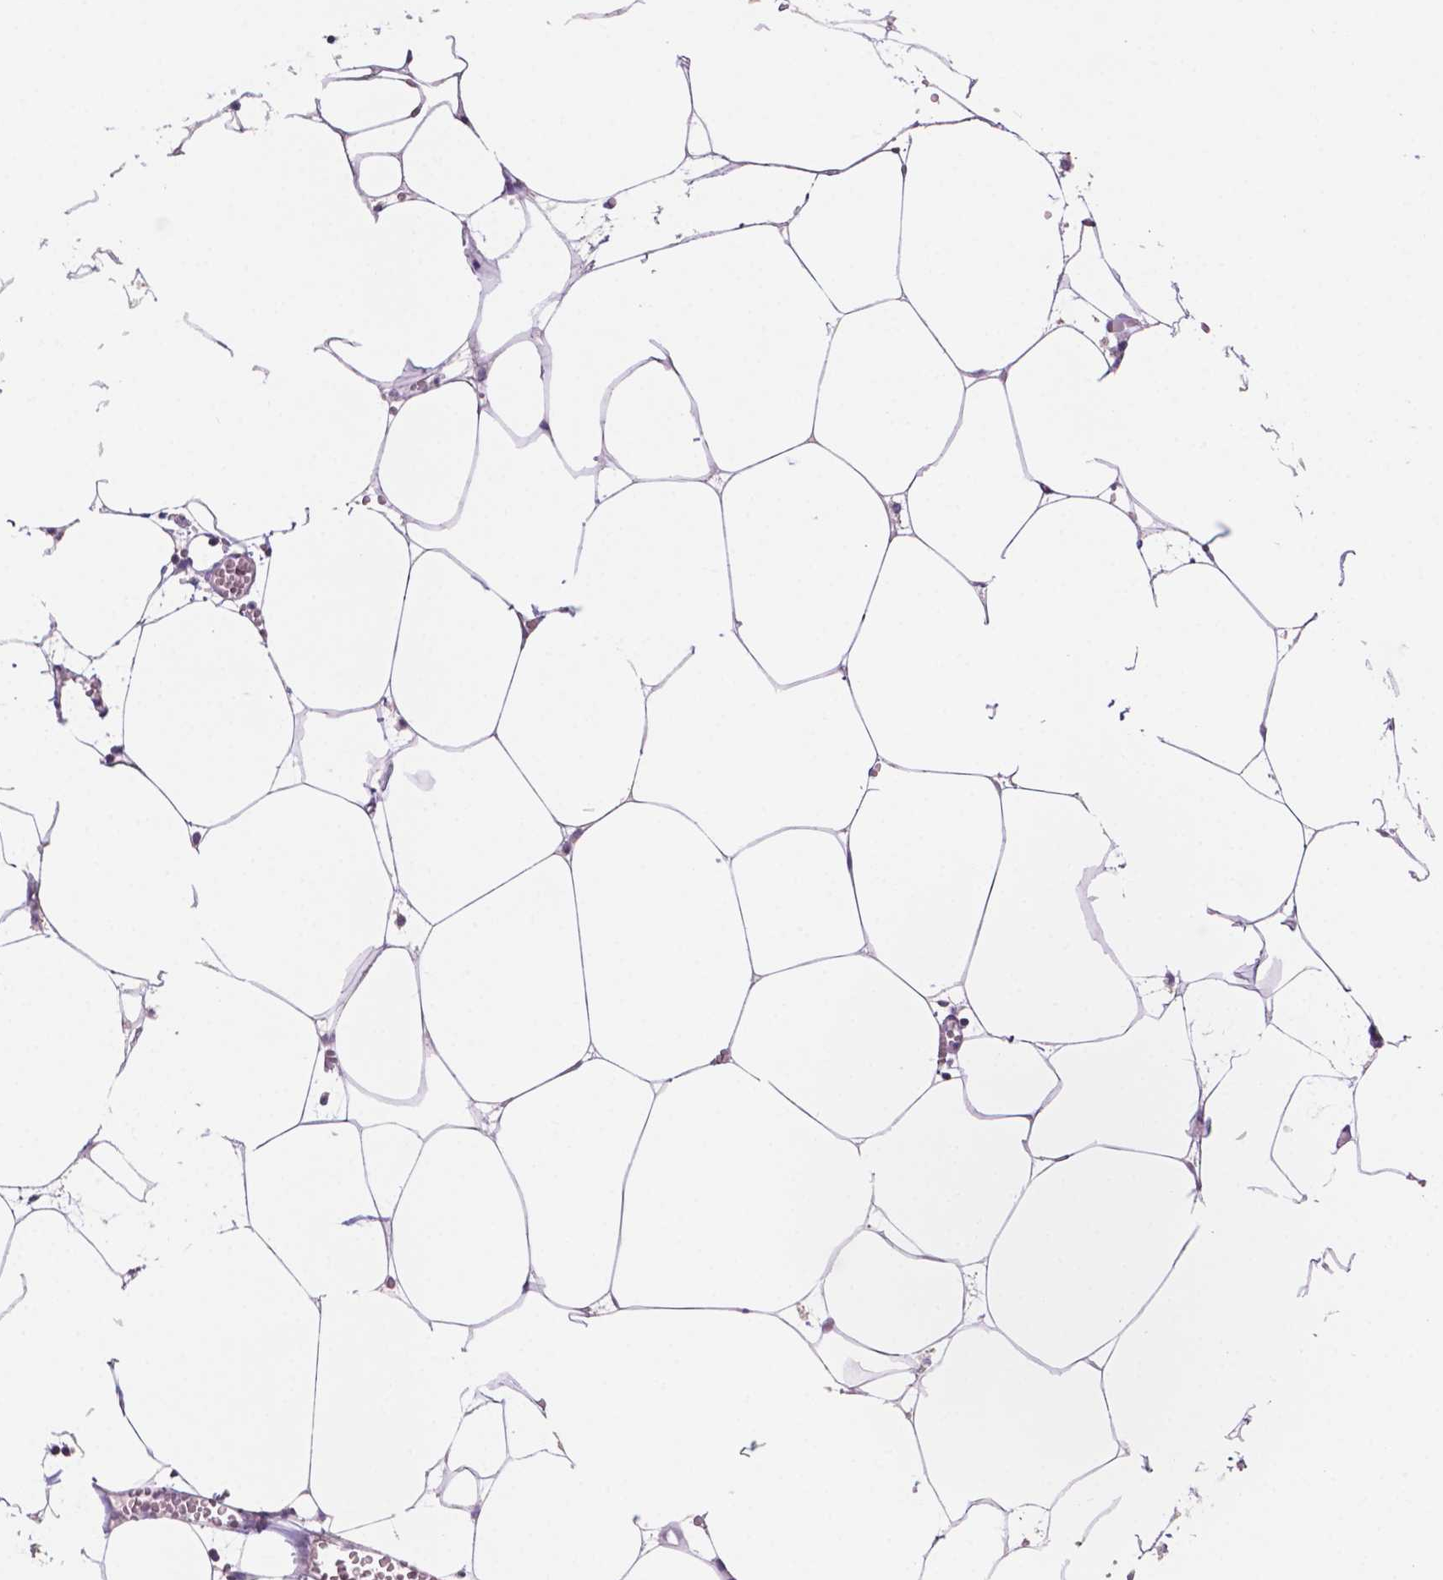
{"staining": {"intensity": "negative", "quantity": "none", "location": "none"}, "tissue": "adipose tissue", "cell_type": "Adipocytes", "image_type": "normal", "snomed": [{"axis": "morphology", "description": "Normal tissue, NOS"}, {"axis": "topography", "description": "Adipose tissue"}, {"axis": "topography", "description": "Pancreas"}, {"axis": "topography", "description": "Peripheral nerve tissue"}], "caption": "Immunohistochemistry (IHC) photomicrograph of benign adipose tissue: adipose tissue stained with DAB exhibits no significant protein positivity in adipocytes. (DAB (3,3'-diaminobenzidine) immunohistochemistry (IHC) with hematoxylin counter stain).", "gene": "PRPS2", "patient": {"sex": "female", "age": 58}}